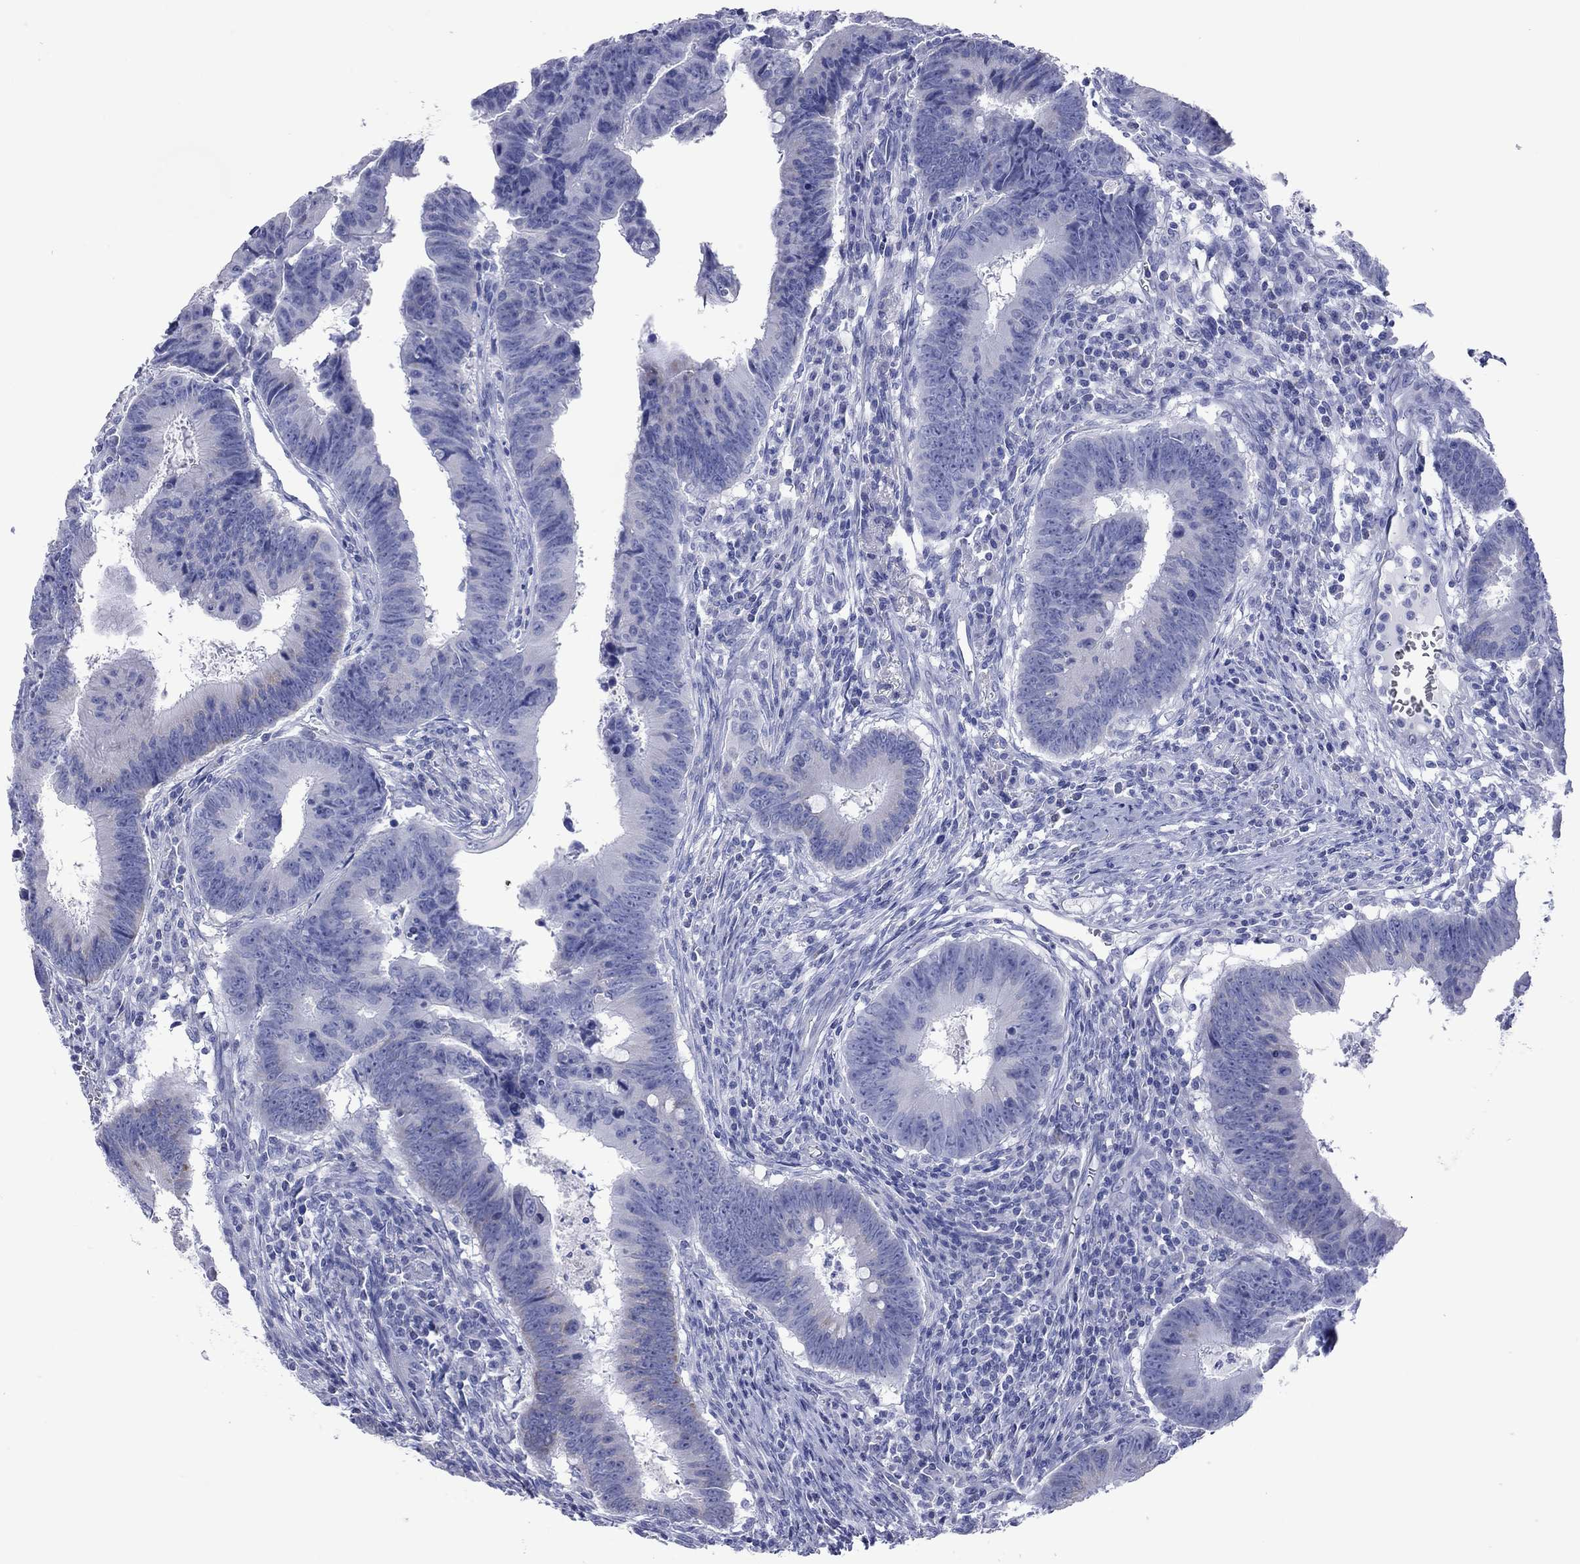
{"staining": {"intensity": "negative", "quantity": "none", "location": "none"}, "tissue": "colorectal cancer", "cell_type": "Tumor cells", "image_type": "cancer", "snomed": [{"axis": "morphology", "description": "Adenocarcinoma, NOS"}, {"axis": "topography", "description": "Colon"}], "caption": "High power microscopy histopathology image of an IHC micrograph of colorectal cancer (adenocarcinoma), revealing no significant expression in tumor cells.", "gene": "VSIG10", "patient": {"sex": "female", "age": 87}}